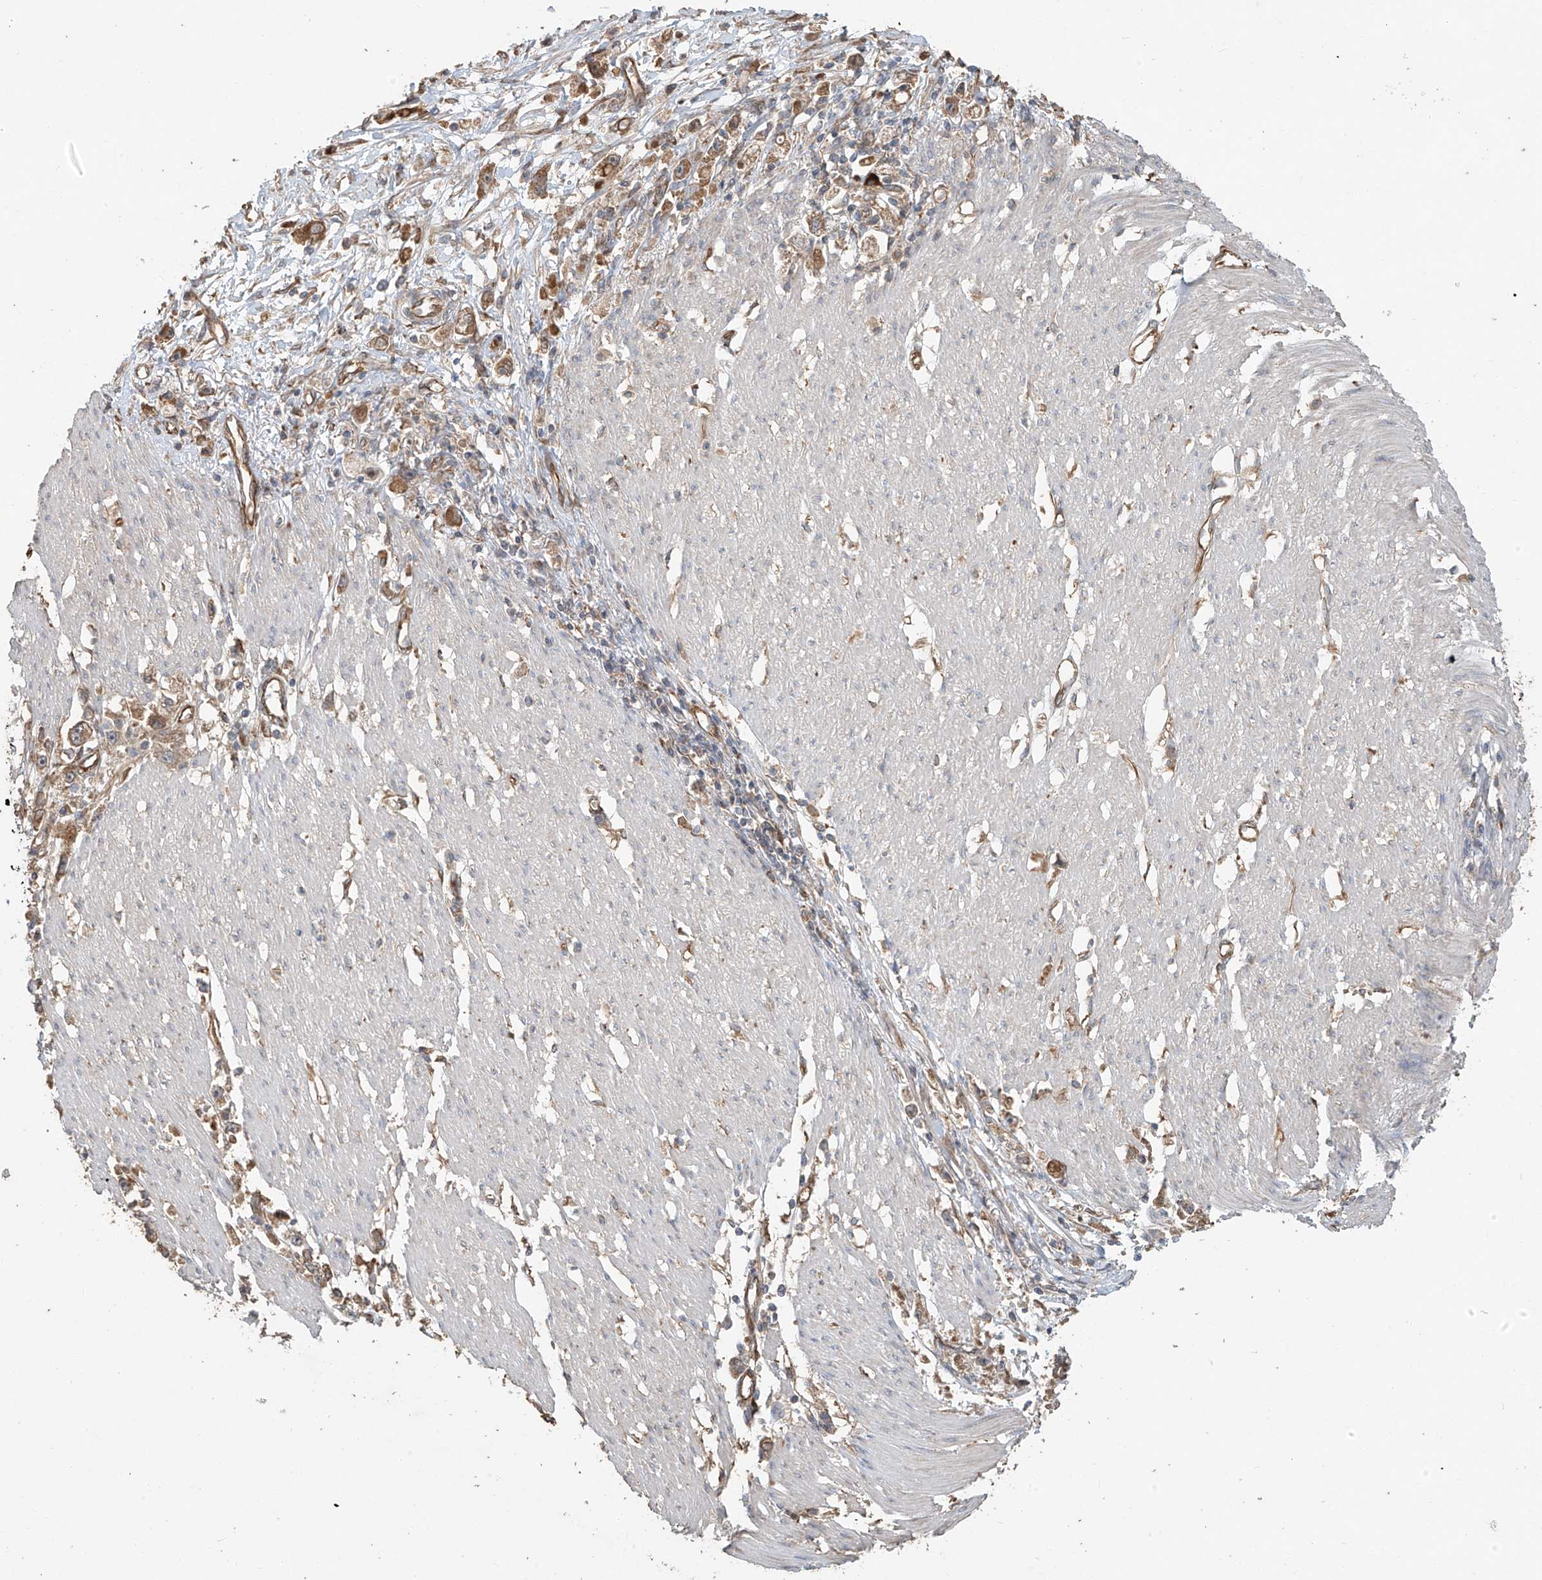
{"staining": {"intensity": "moderate", "quantity": ">75%", "location": "cytoplasmic/membranous"}, "tissue": "stomach cancer", "cell_type": "Tumor cells", "image_type": "cancer", "snomed": [{"axis": "morphology", "description": "Adenocarcinoma, NOS"}, {"axis": "topography", "description": "Stomach"}], "caption": "IHC image of human adenocarcinoma (stomach) stained for a protein (brown), which displays medium levels of moderate cytoplasmic/membranous positivity in approximately >75% of tumor cells.", "gene": "AGBL5", "patient": {"sex": "female", "age": 59}}